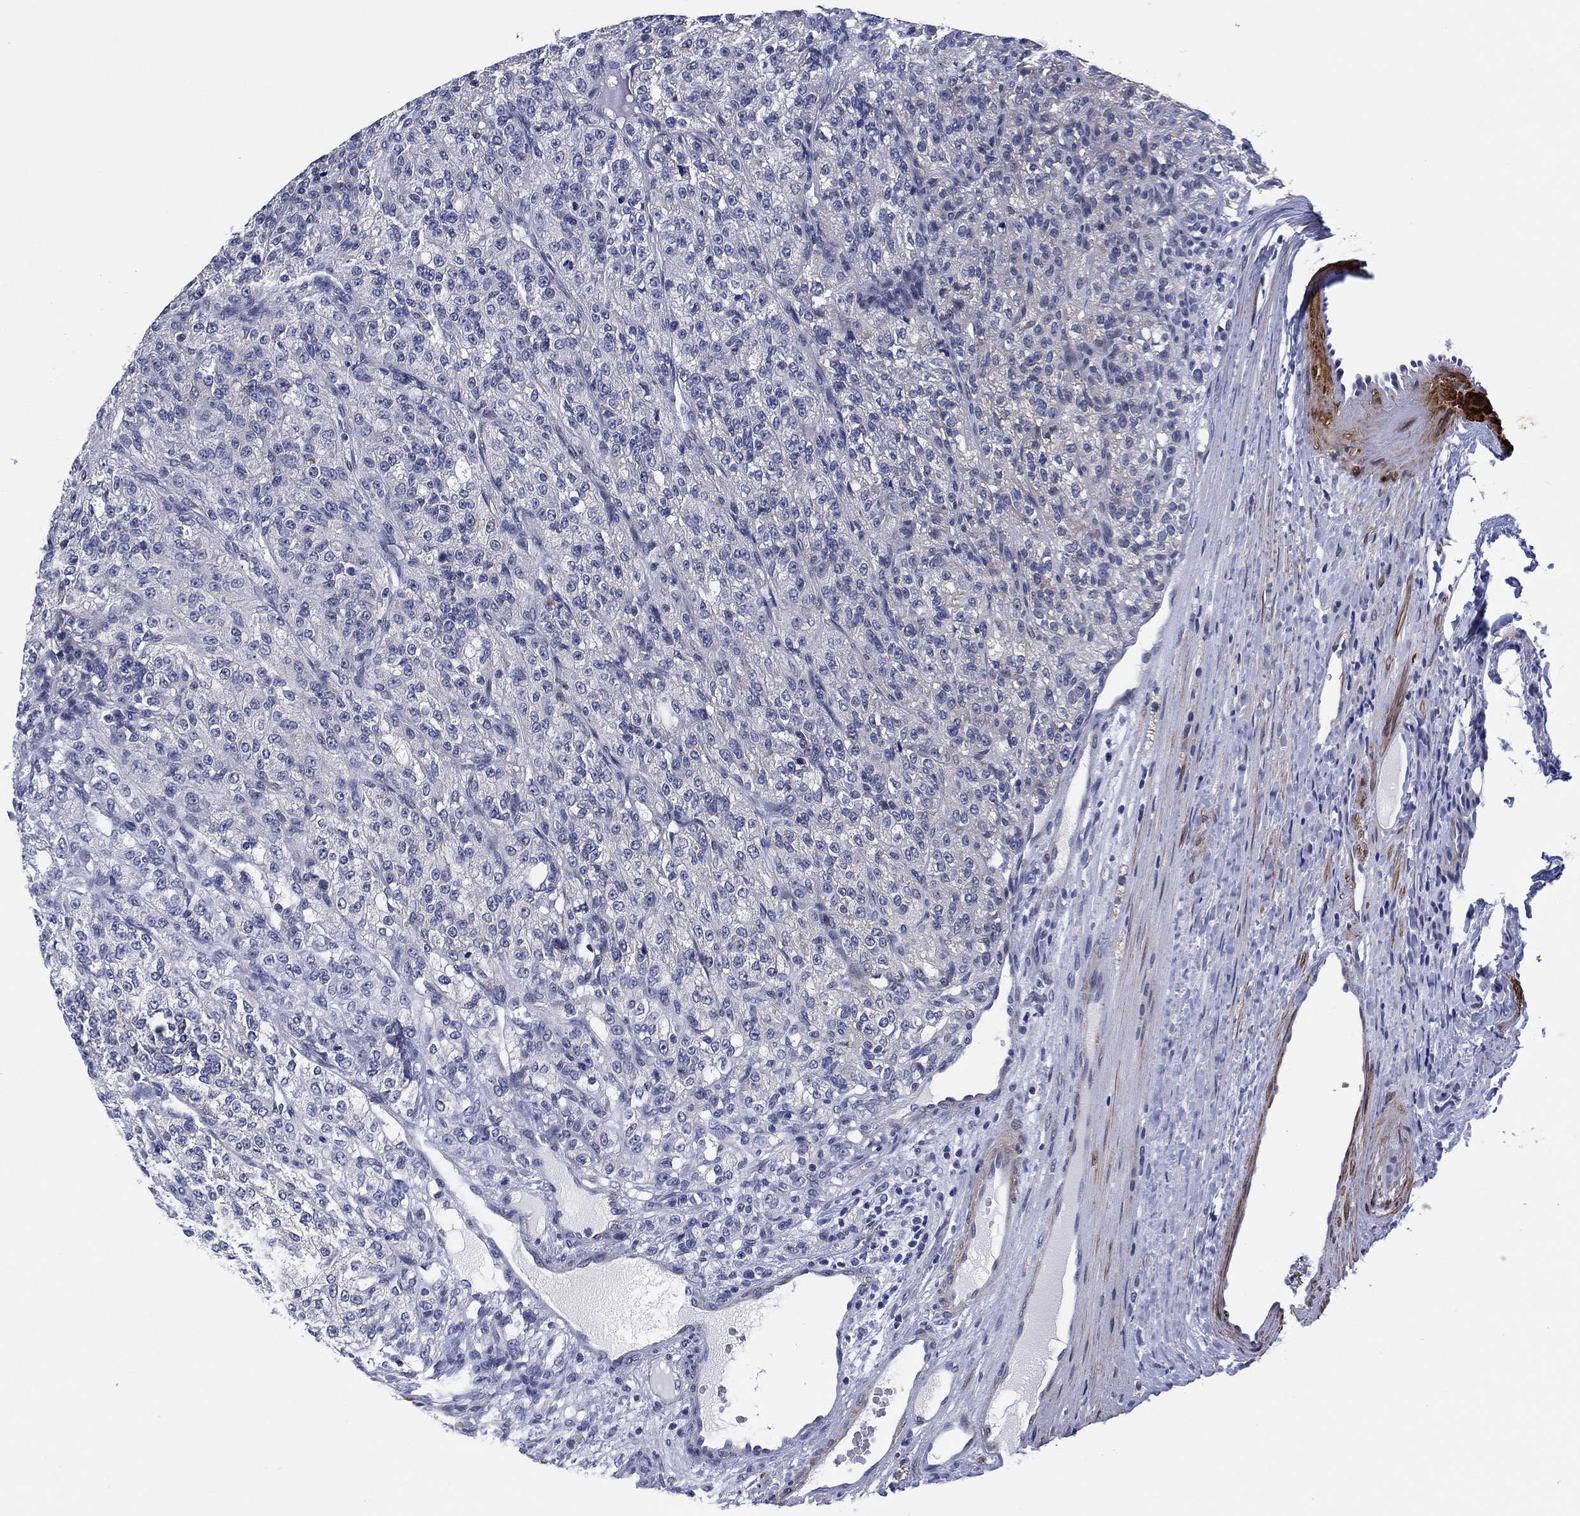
{"staining": {"intensity": "negative", "quantity": "none", "location": "none"}, "tissue": "renal cancer", "cell_type": "Tumor cells", "image_type": "cancer", "snomed": [{"axis": "morphology", "description": "Adenocarcinoma, NOS"}, {"axis": "topography", "description": "Kidney"}], "caption": "A photomicrograph of human renal cancer (adenocarcinoma) is negative for staining in tumor cells.", "gene": "CLIP3", "patient": {"sex": "female", "age": 63}}